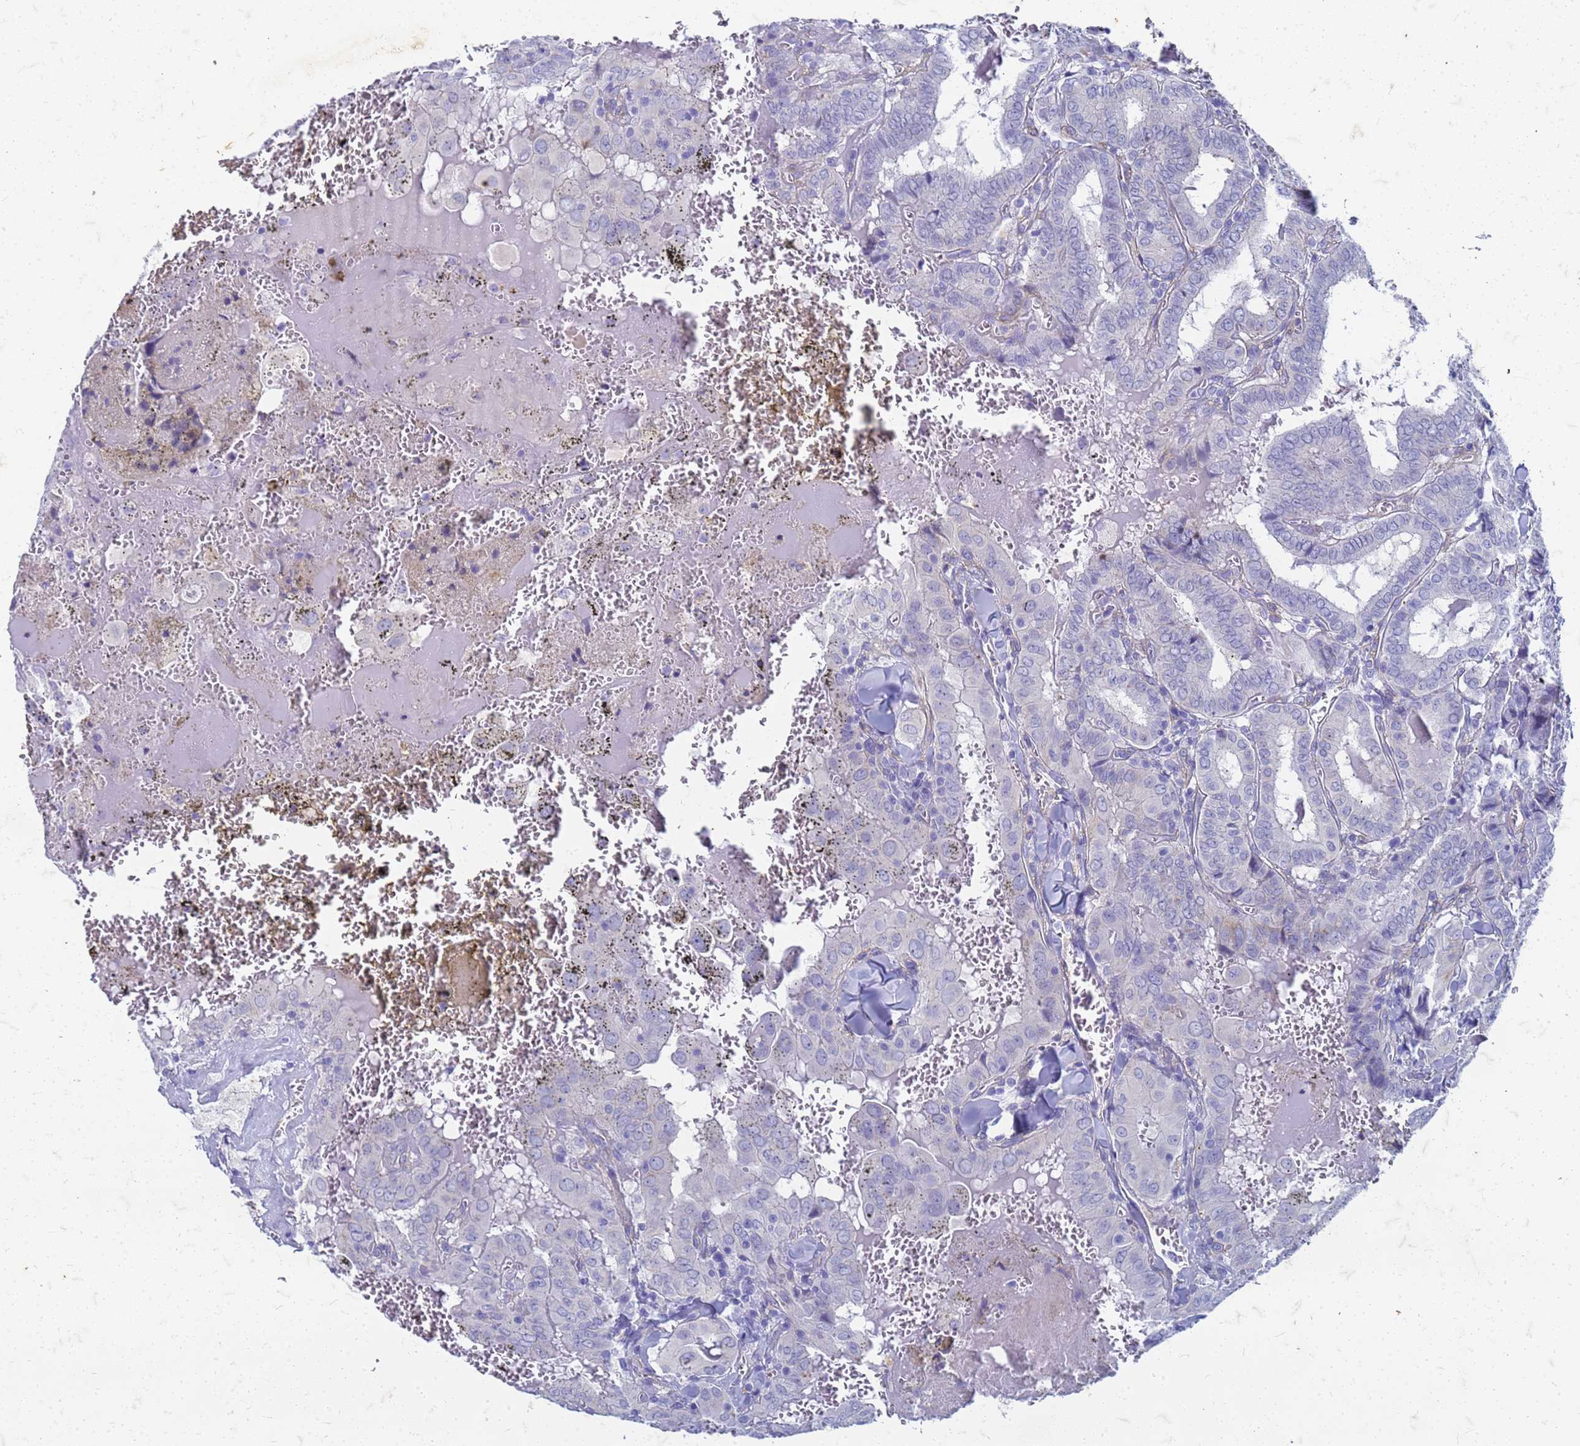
{"staining": {"intensity": "negative", "quantity": "none", "location": "none"}, "tissue": "thyroid cancer", "cell_type": "Tumor cells", "image_type": "cancer", "snomed": [{"axis": "morphology", "description": "Papillary adenocarcinoma, NOS"}, {"axis": "topography", "description": "Thyroid gland"}], "caption": "DAB (3,3'-diaminobenzidine) immunohistochemical staining of thyroid cancer (papillary adenocarcinoma) demonstrates no significant staining in tumor cells.", "gene": "TRIM64B", "patient": {"sex": "female", "age": 72}}